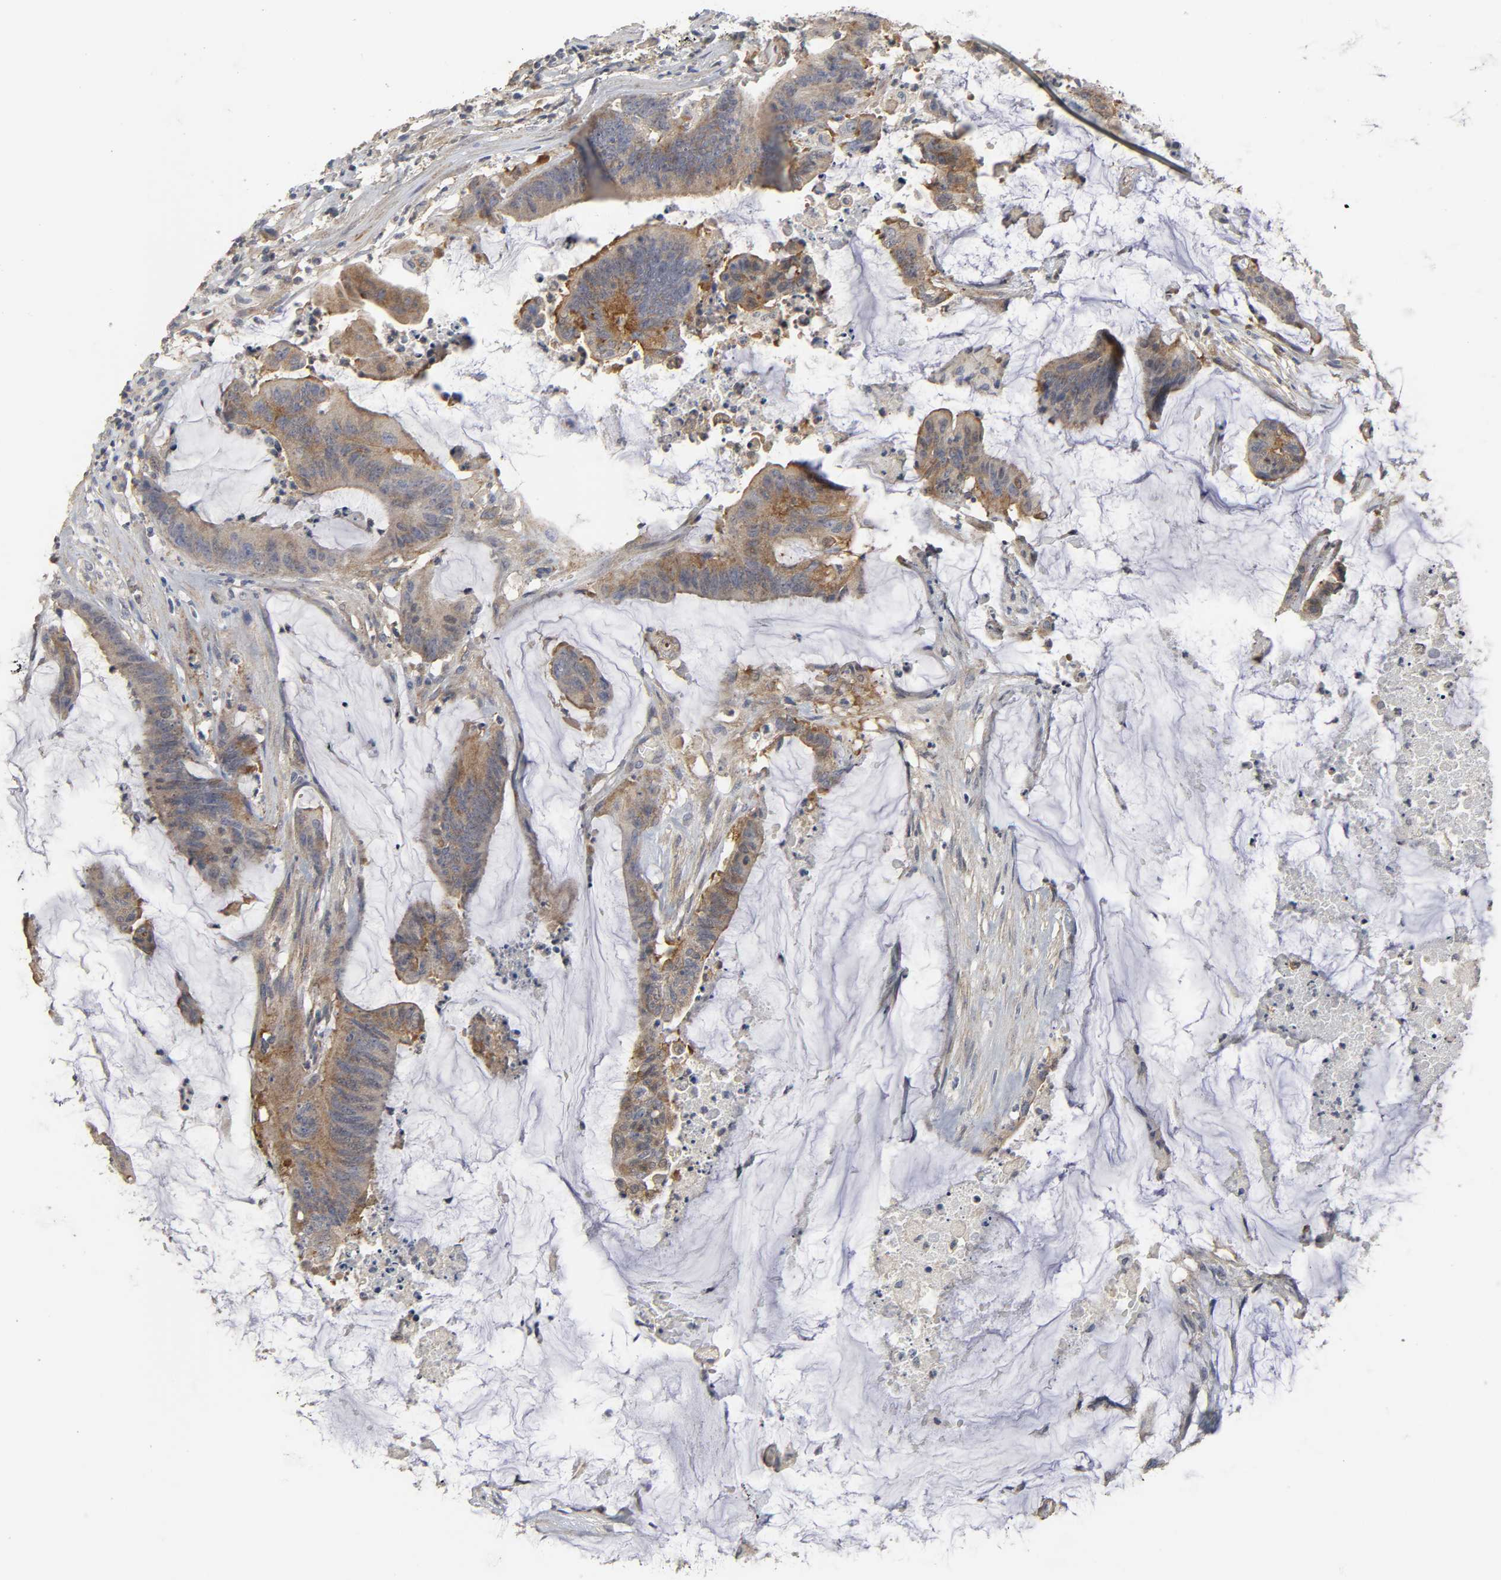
{"staining": {"intensity": "strong", "quantity": ">75%", "location": "cytoplasmic/membranous"}, "tissue": "colorectal cancer", "cell_type": "Tumor cells", "image_type": "cancer", "snomed": [{"axis": "morphology", "description": "Adenocarcinoma, NOS"}, {"axis": "topography", "description": "Rectum"}], "caption": "Colorectal cancer (adenocarcinoma) stained for a protein (brown) shows strong cytoplasmic/membranous positive expression in about >75% of tumor cells.", "gene": "SH3GLB1", "patient": {"sex": "female", "age": 66}}